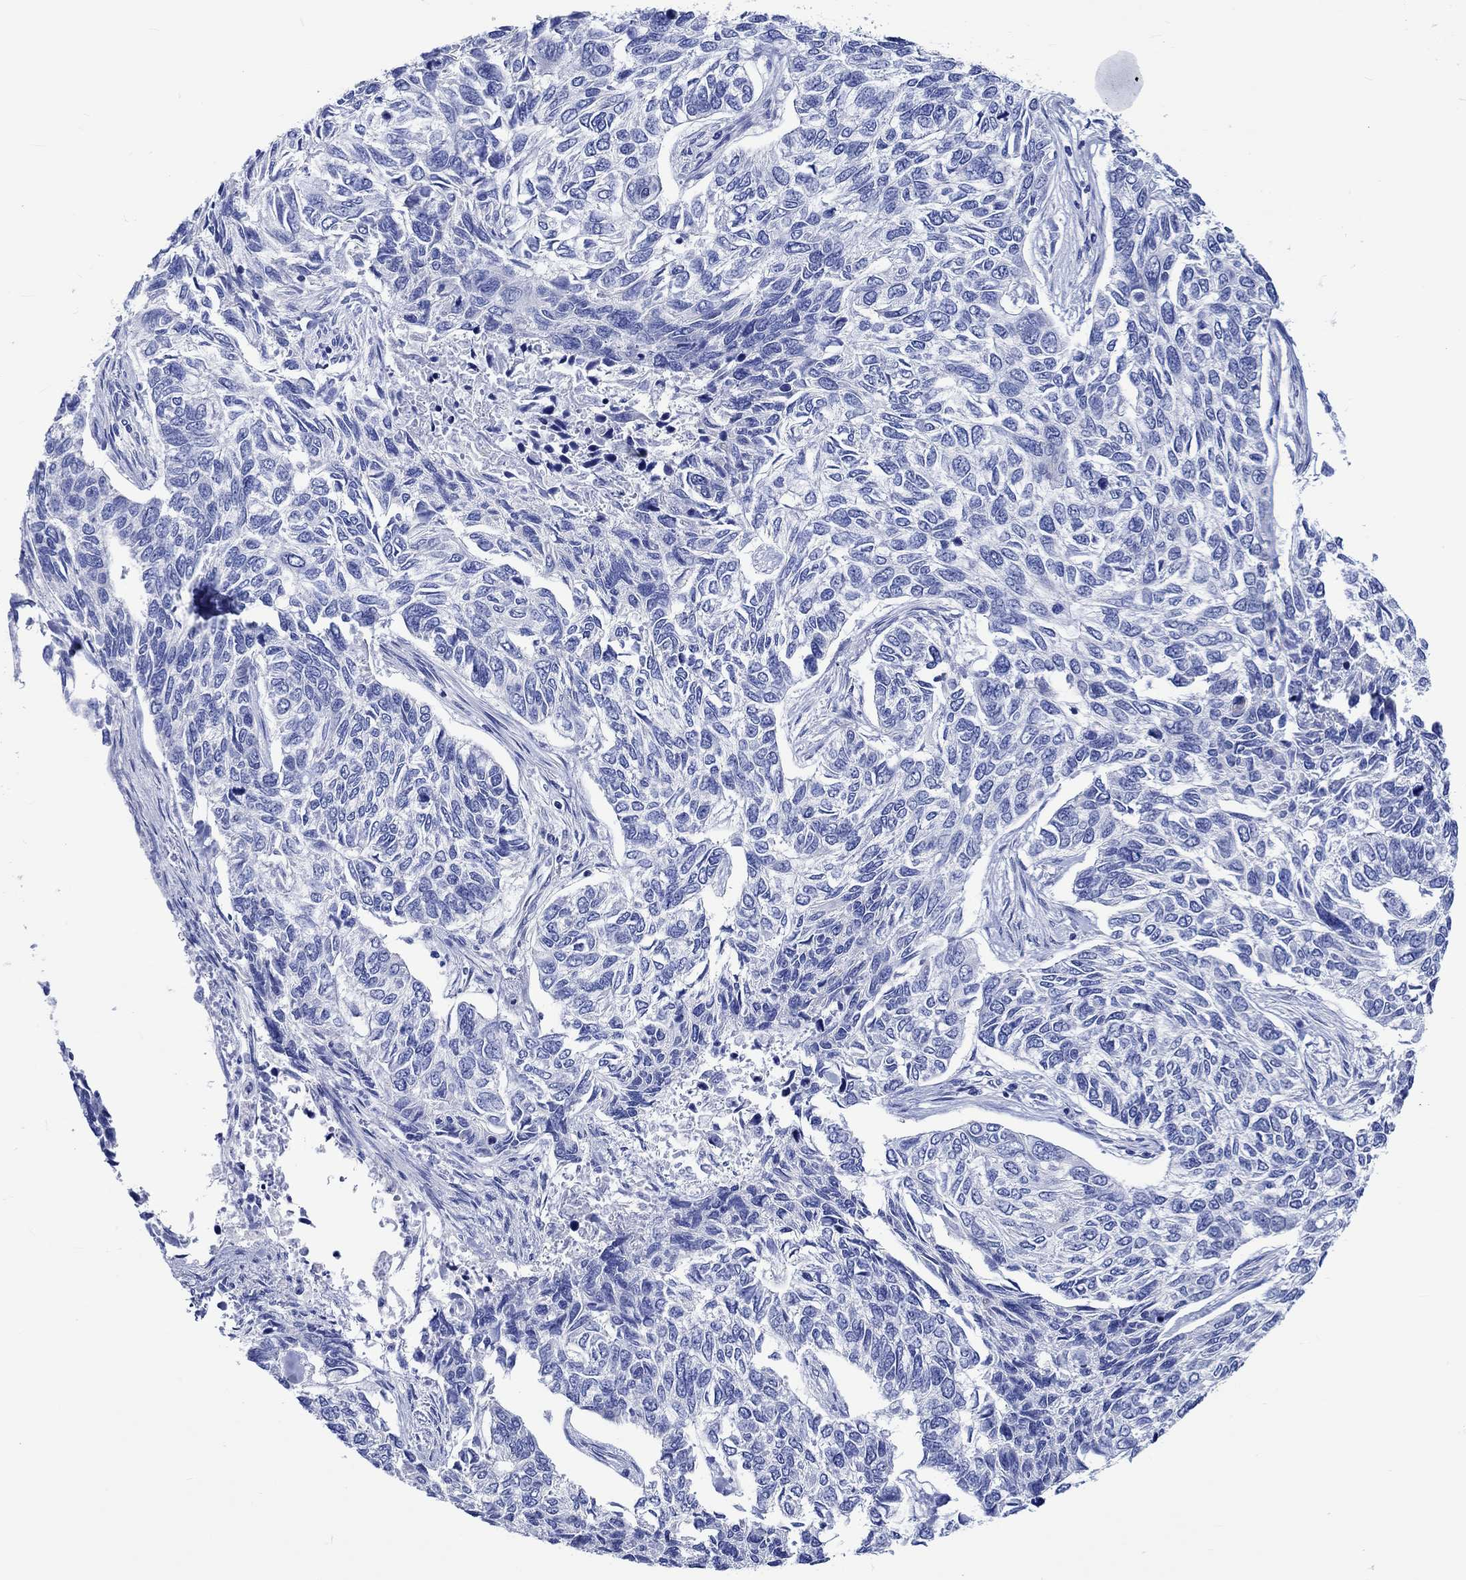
{"staining": {"intensity": "negative", "quantity": "none", "location": "none"}, "tissue": "skin cancer", "cell_type": "Tumor cells", "image_type": "cancer", "snomed": [{"axis": "morphology", "description": "Basal cell carcinoma"}, {"axis": "topography", "description": "Skin"}], "caption": "Tumor cells are negative for protein expression in human skin cancer.", "gene": "PTPRN2", "patient": {"sex": "female", "age": 65}}